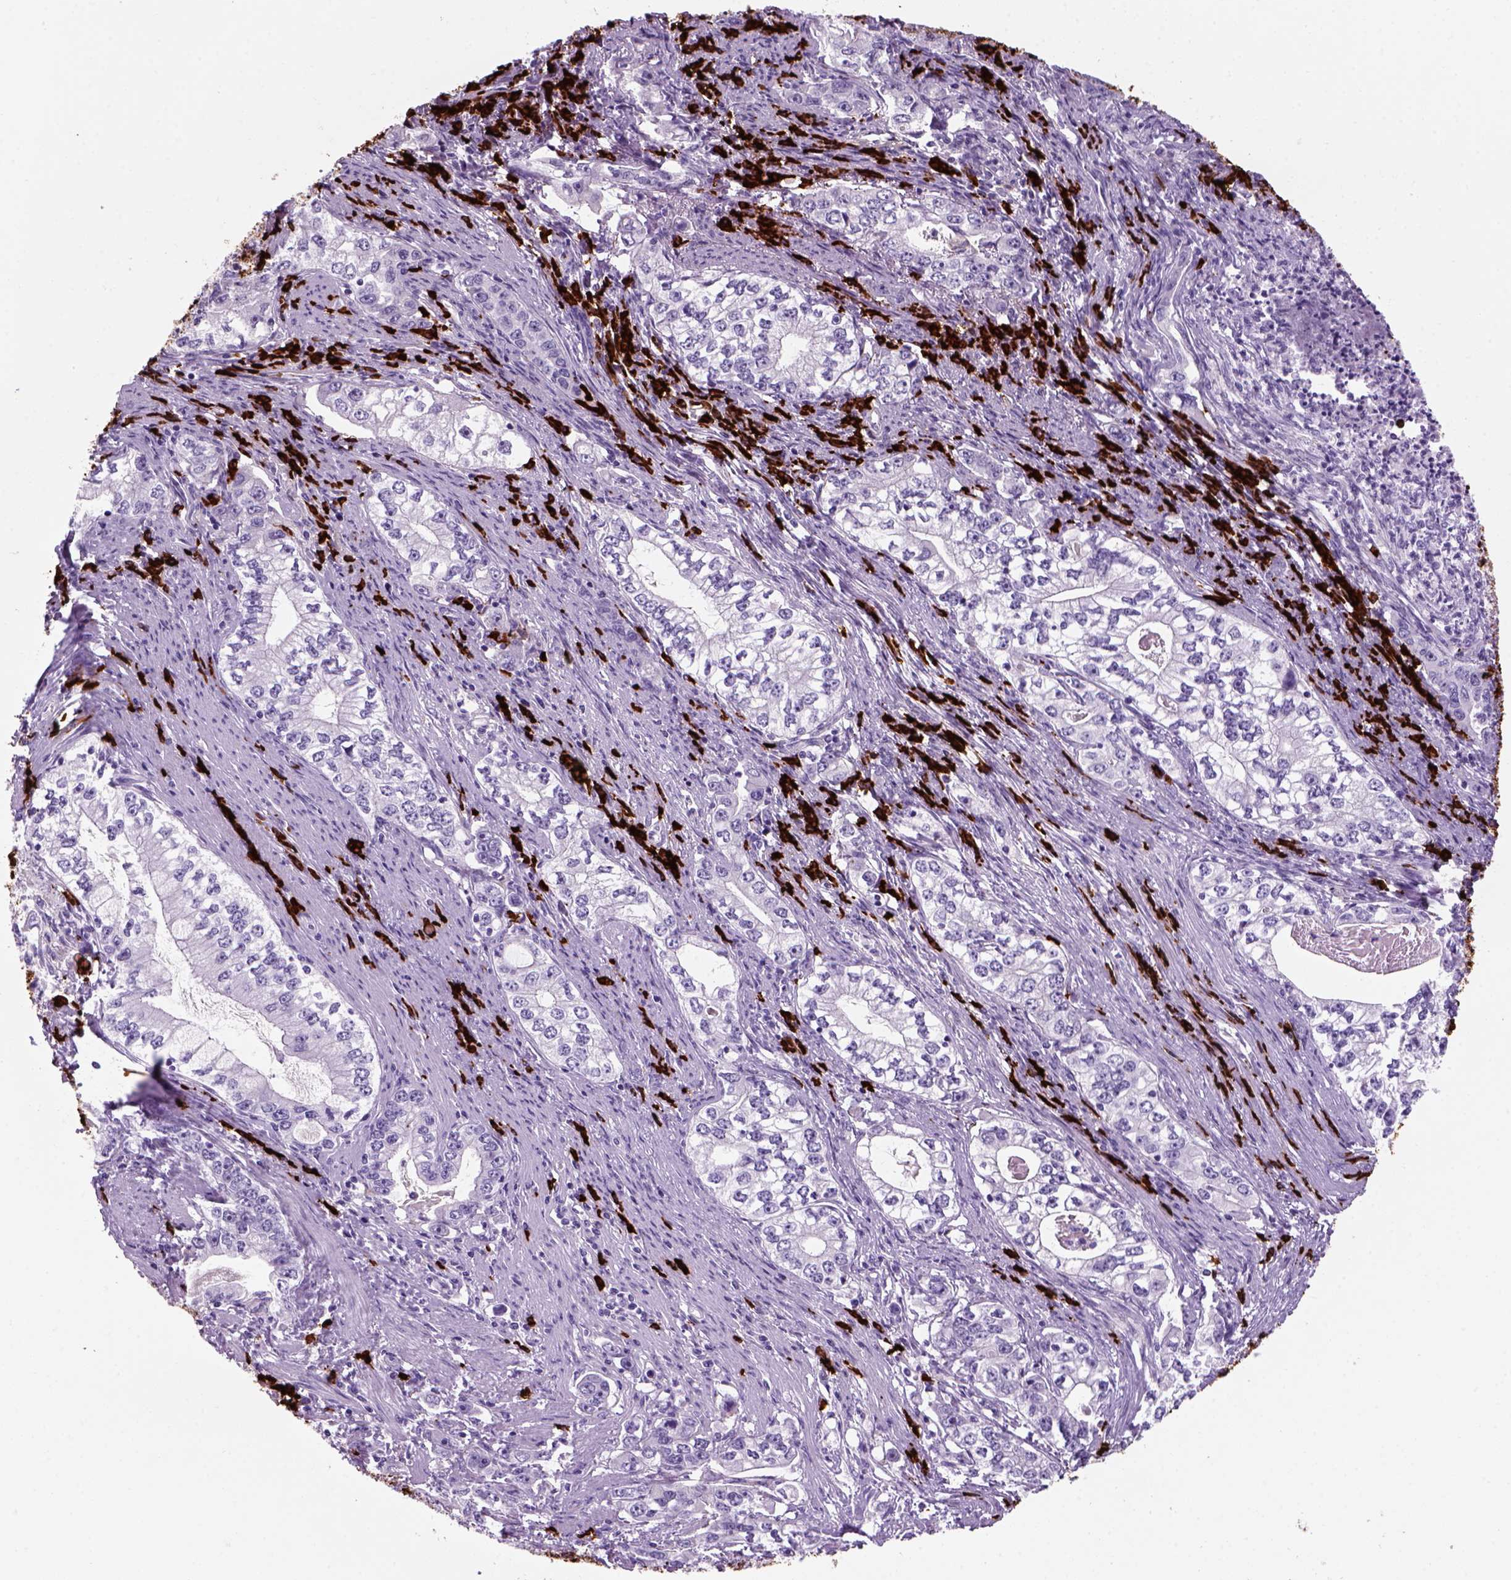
{"staining": {"intensity": "negative", "quantity": "none", "location": "none"}, "tissue": "stomach cancer", "cell_type": "Tumor cells", "image_type": "cancer", "snomed": [{"axis": "morphology", "description": "Adenocarcinoma, NOS"}, {"axis": "topography", "description": "Stomach, lower"}], "caption": "Adenocarcinoma (stomach) stained for a protein using IHC demonstrates no positivity tumor cells.", "gene": "MZB1", "patient": {"sex": "female", "age": 72}}